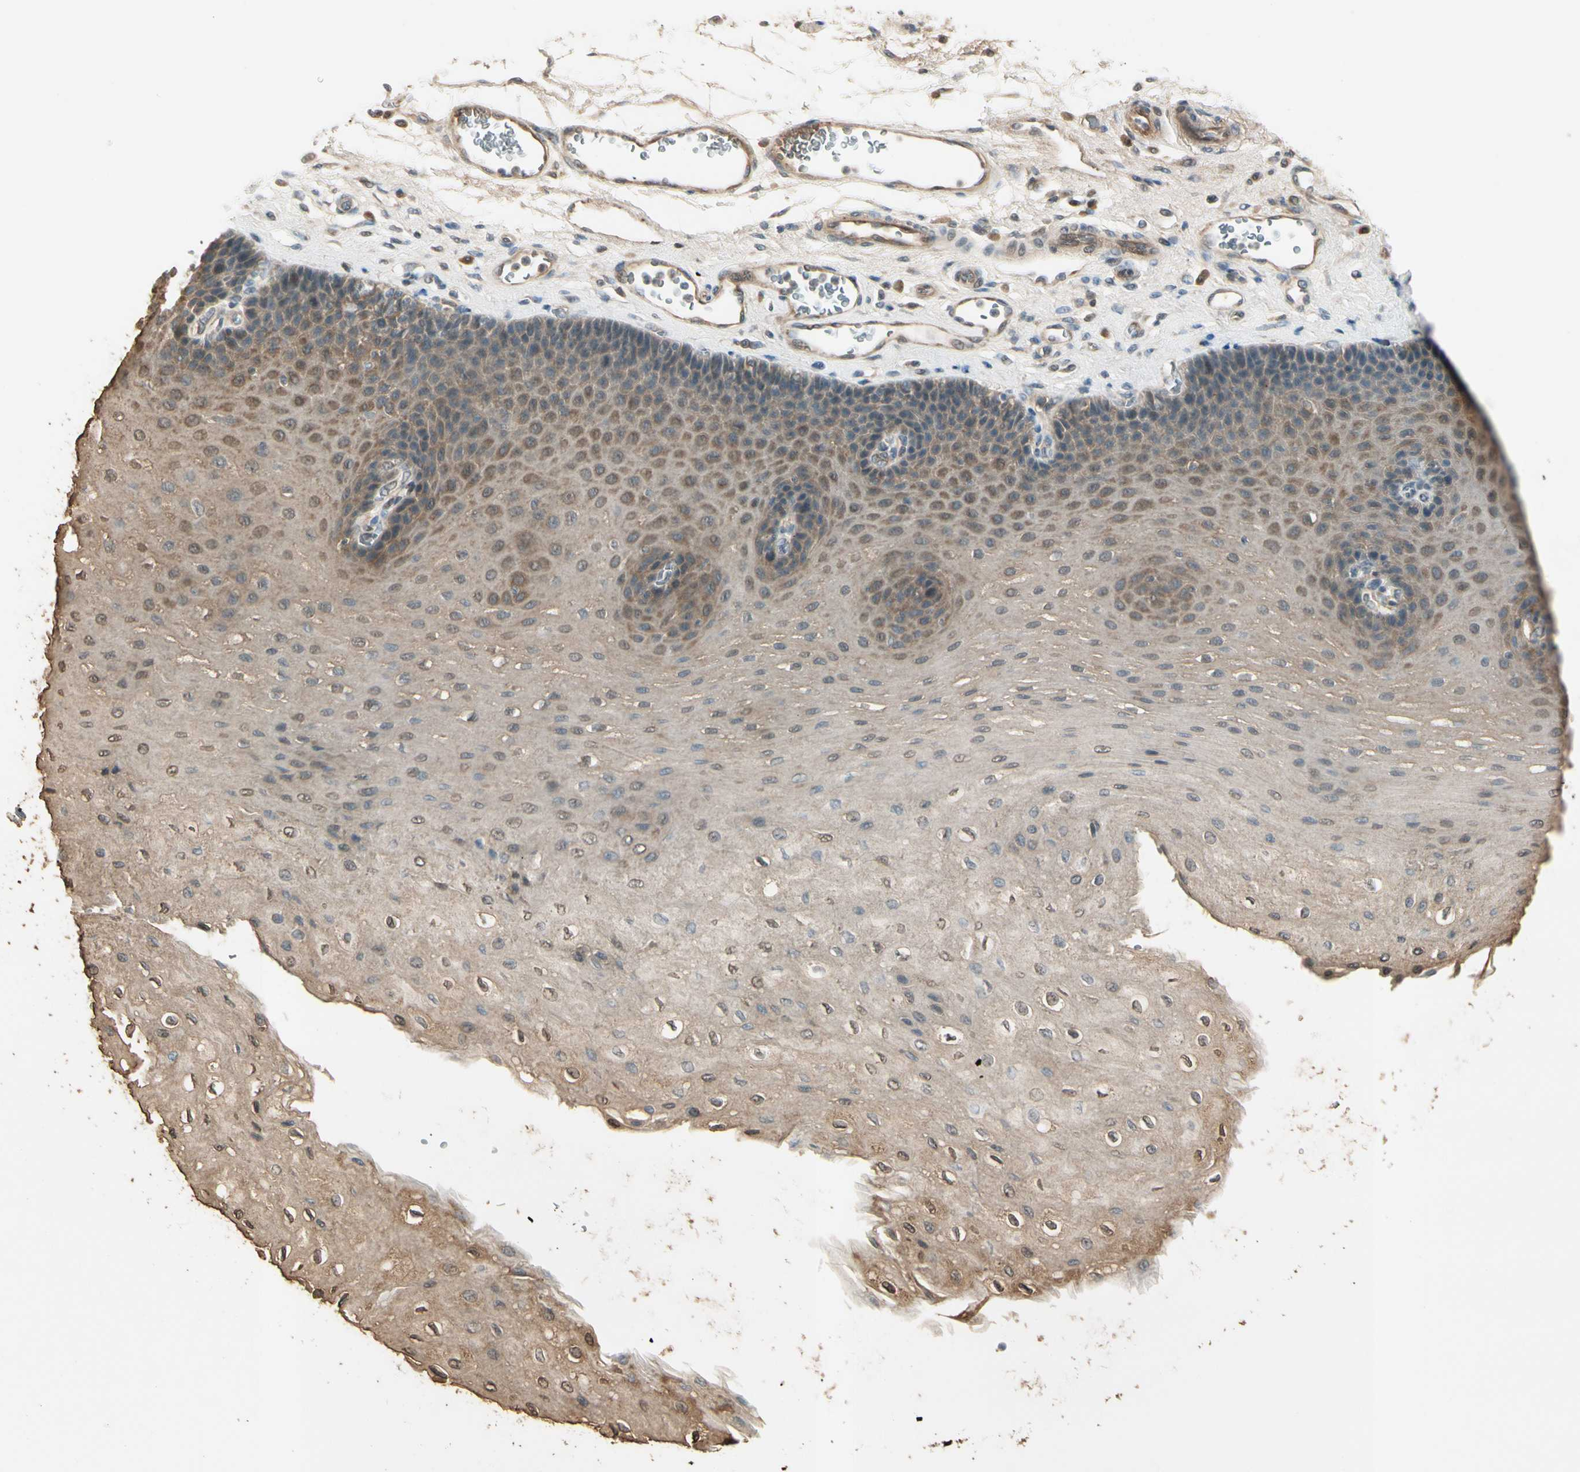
{"staining": {"intensity": "moderate", "quantity": ">75%", "location": "cytoplasmic/membranous"}, "tissue": "esophagus", "cell_type": "Squamous epithelial cells", "image_type": "normal", "snomed": [{"axis": "morphology", "description": "Normal tissue, NOS"}, {"axis": "topography", "description": "Esophagus"}], "caption": "This micrograph displays IHC staining of normal esophagus, with medium moderate cytoplasmic/membranous staining in approximately >75% of squamous epithelial cells.", "gene": "ICAM5", "patient": {"sex": "female", "age": 72}}